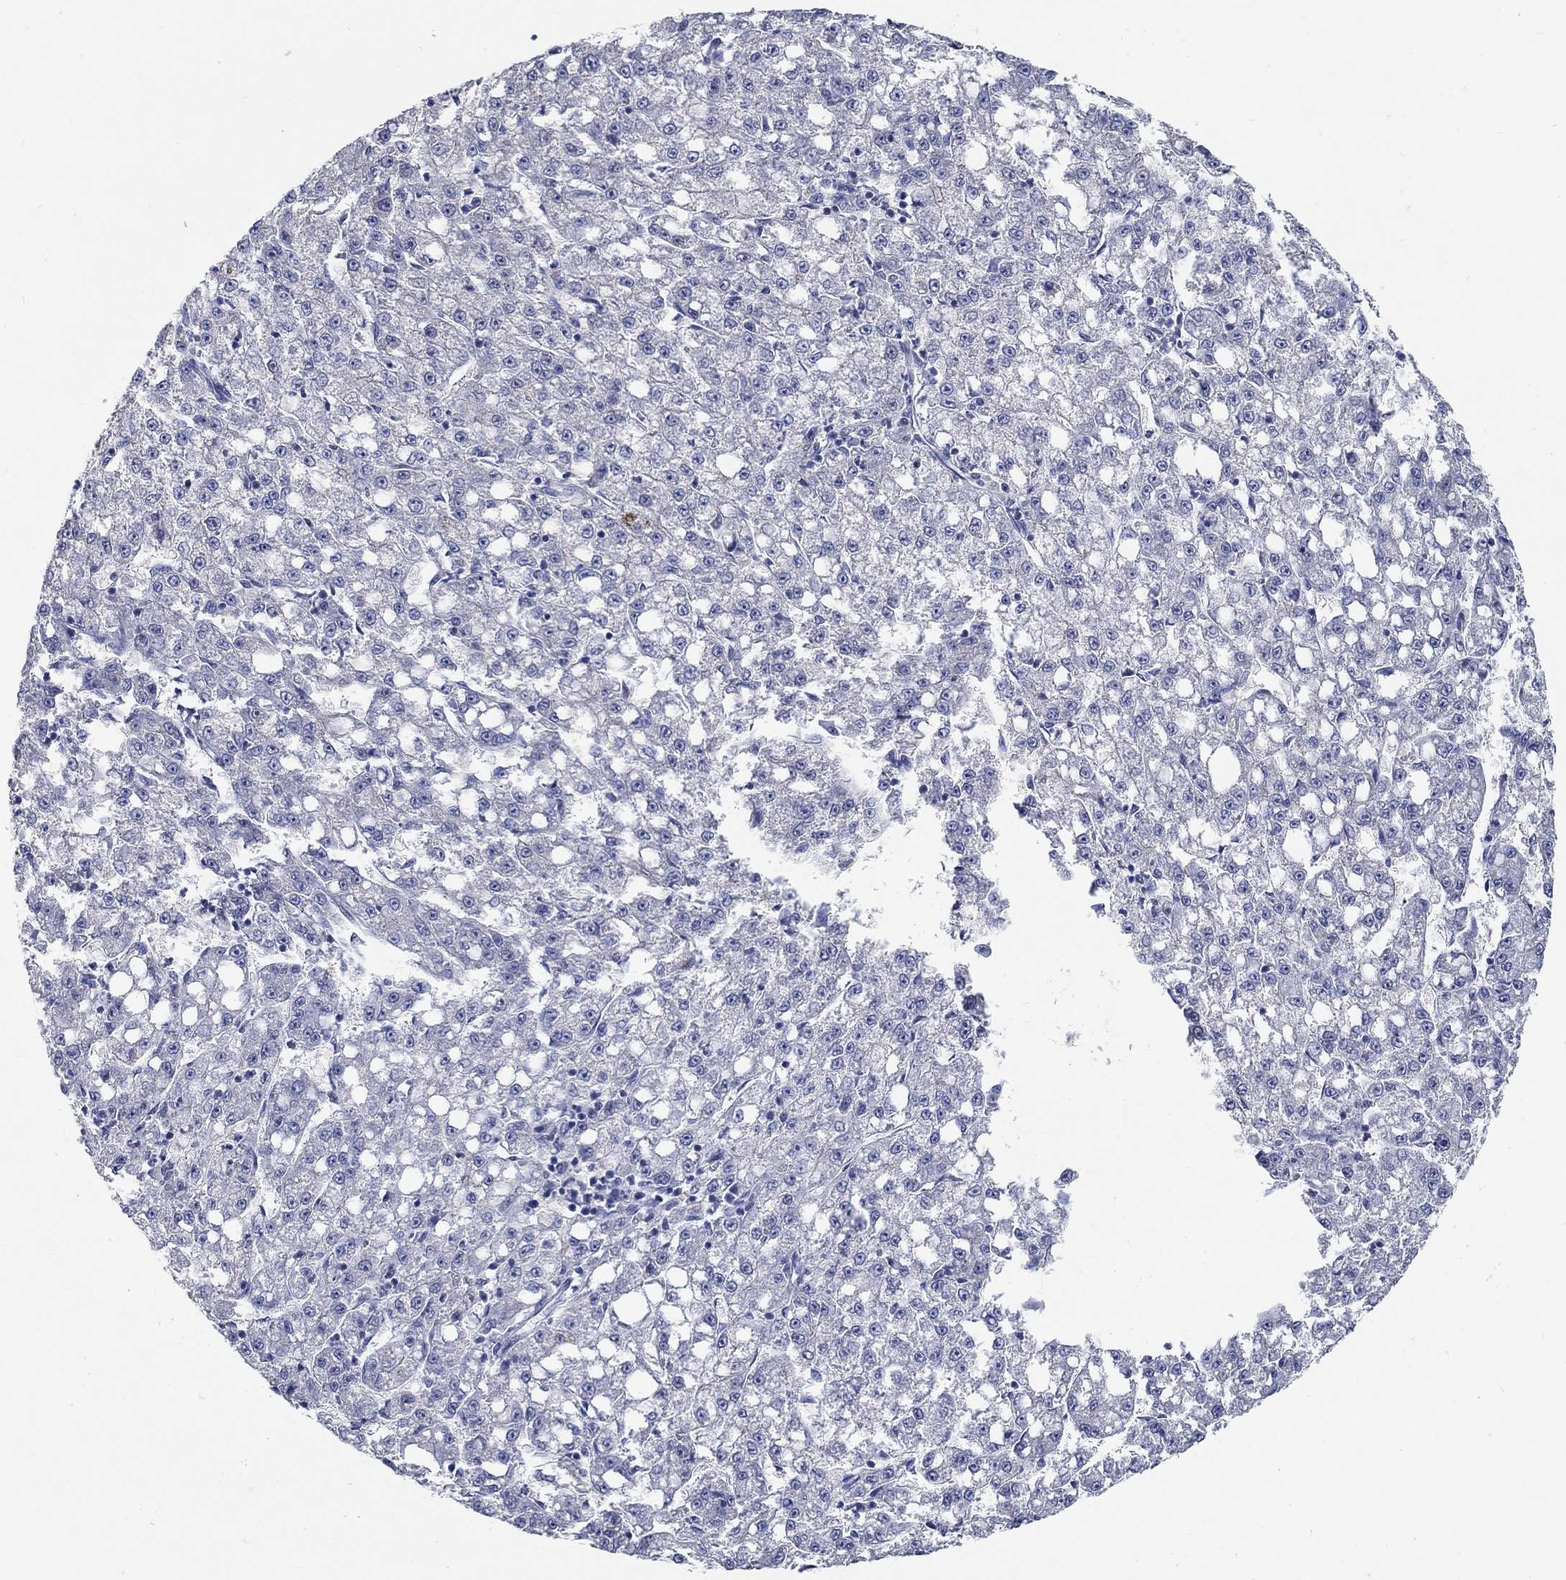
{"staining": {"intensity": "negative", "quantity": "none", "location": "none"}, "tissue": "liver cancer", "cell_type": "Tumor cells", "image_type": "cancer", "snomed": [{"axis": "morphology", "description": "Carcinoma, Hepatocellular, NOS"}, {"axis": "topography", "description": "Liver"}], "caption": "DAB (3,3'-diaminobenzidine) immunohistochemical staining of human liver cancer shows no significant staining in tumor cells.", "gene": "SMIM18", "patient": {"sex": "female", "age": 65}}